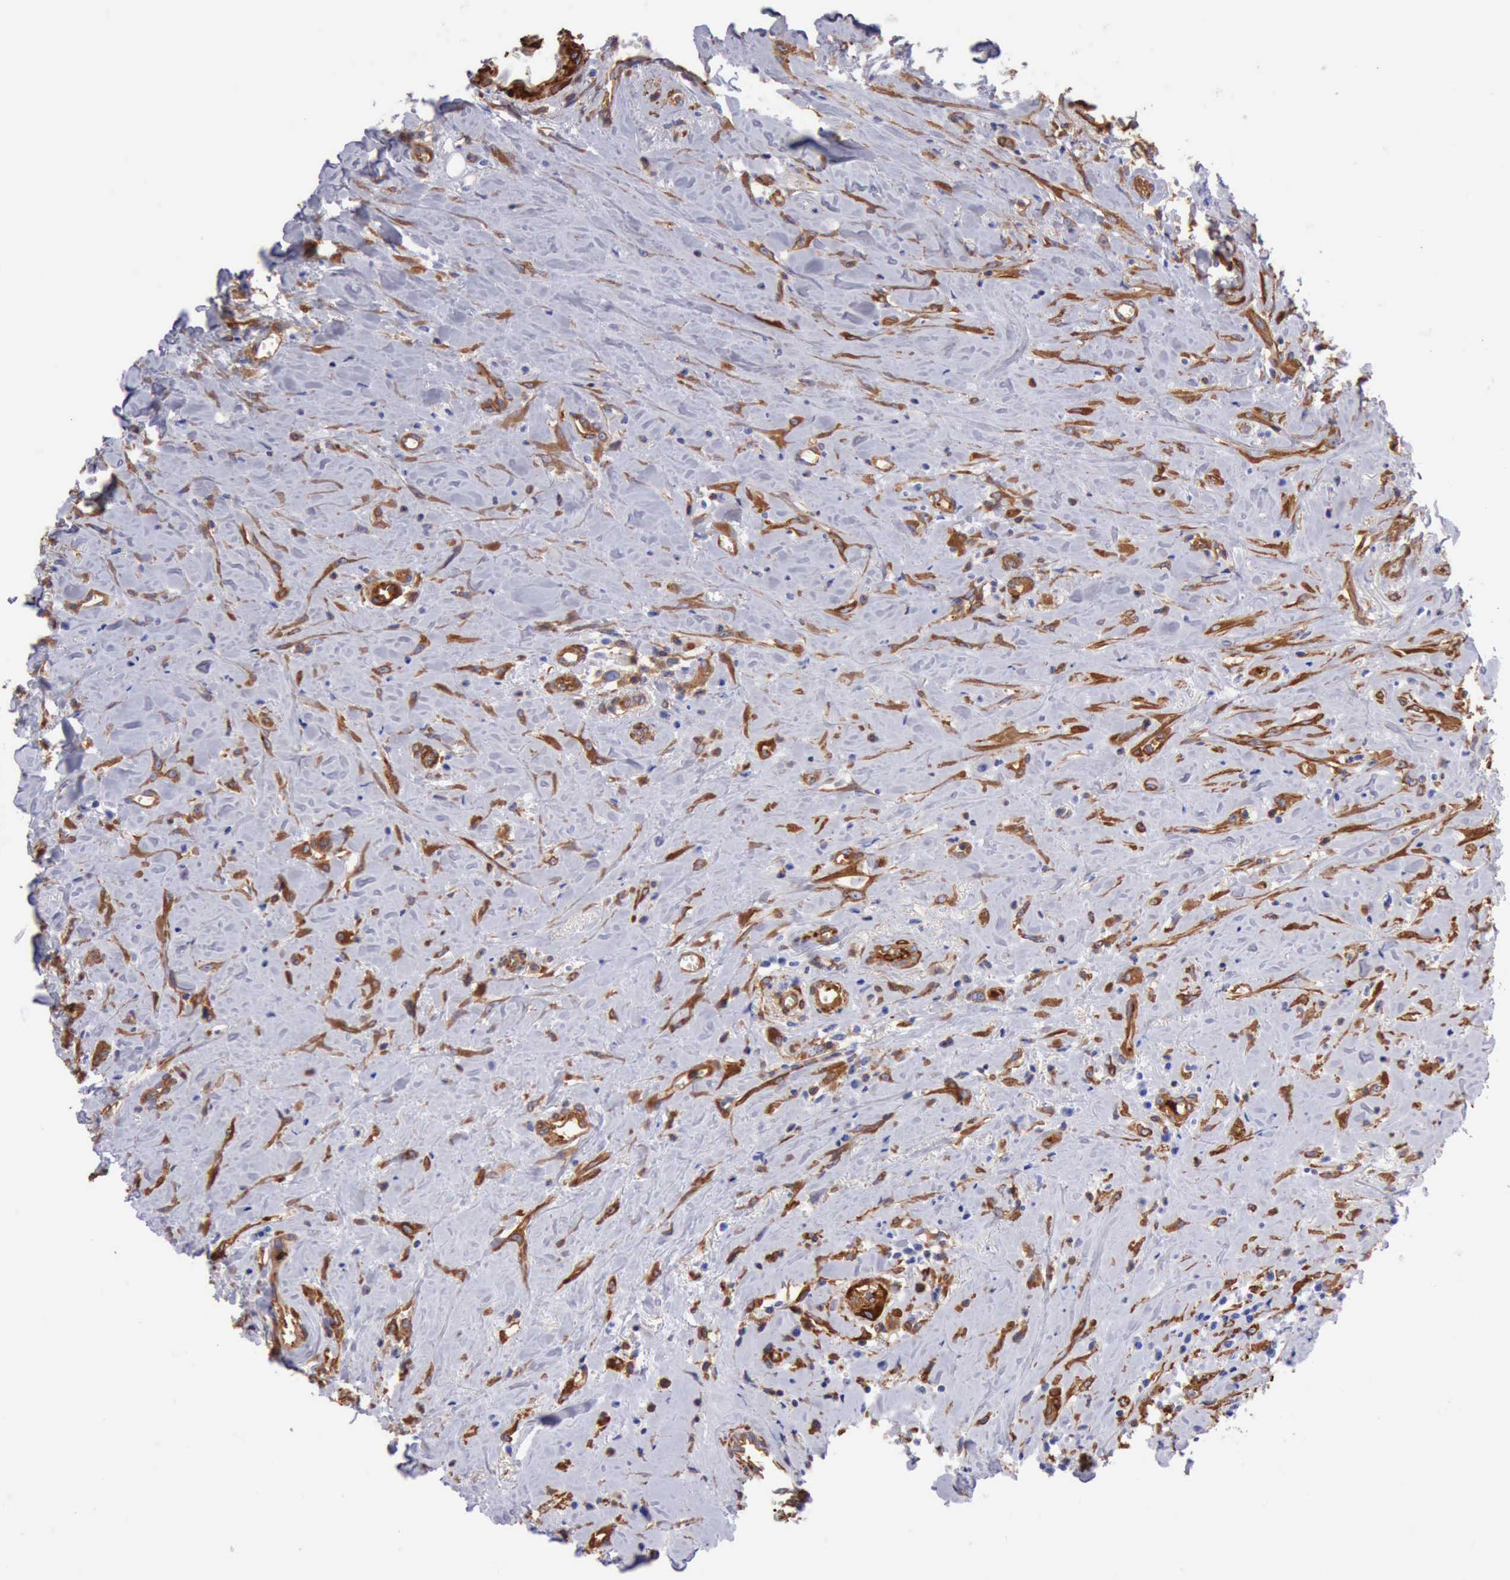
{"staining": {"intensity": "moderate", "quantity": "25%-75%", "location": "cytoplasmic/membranous"}, "tissue": "head and neck cancer", "cell_type": "Tumor cells", "image_type": "cancer", "snomed": [{"axis": "morphology", "description": "Squamous cell carcinoma, NOS"}, {"axis": "topography", "description": "Oral tissue"}, {"axis": "topography", "description": "Head-Neck"}], "caption": "Human head and neck squamous cell carcinoma stained with a brown dye demonstrates moderate cytoplasmic/membranous positive staining in approximately 25%-75% of tumor cells.", "gene": "FLNA", "patient": {"sex": "female", "age": 82}}